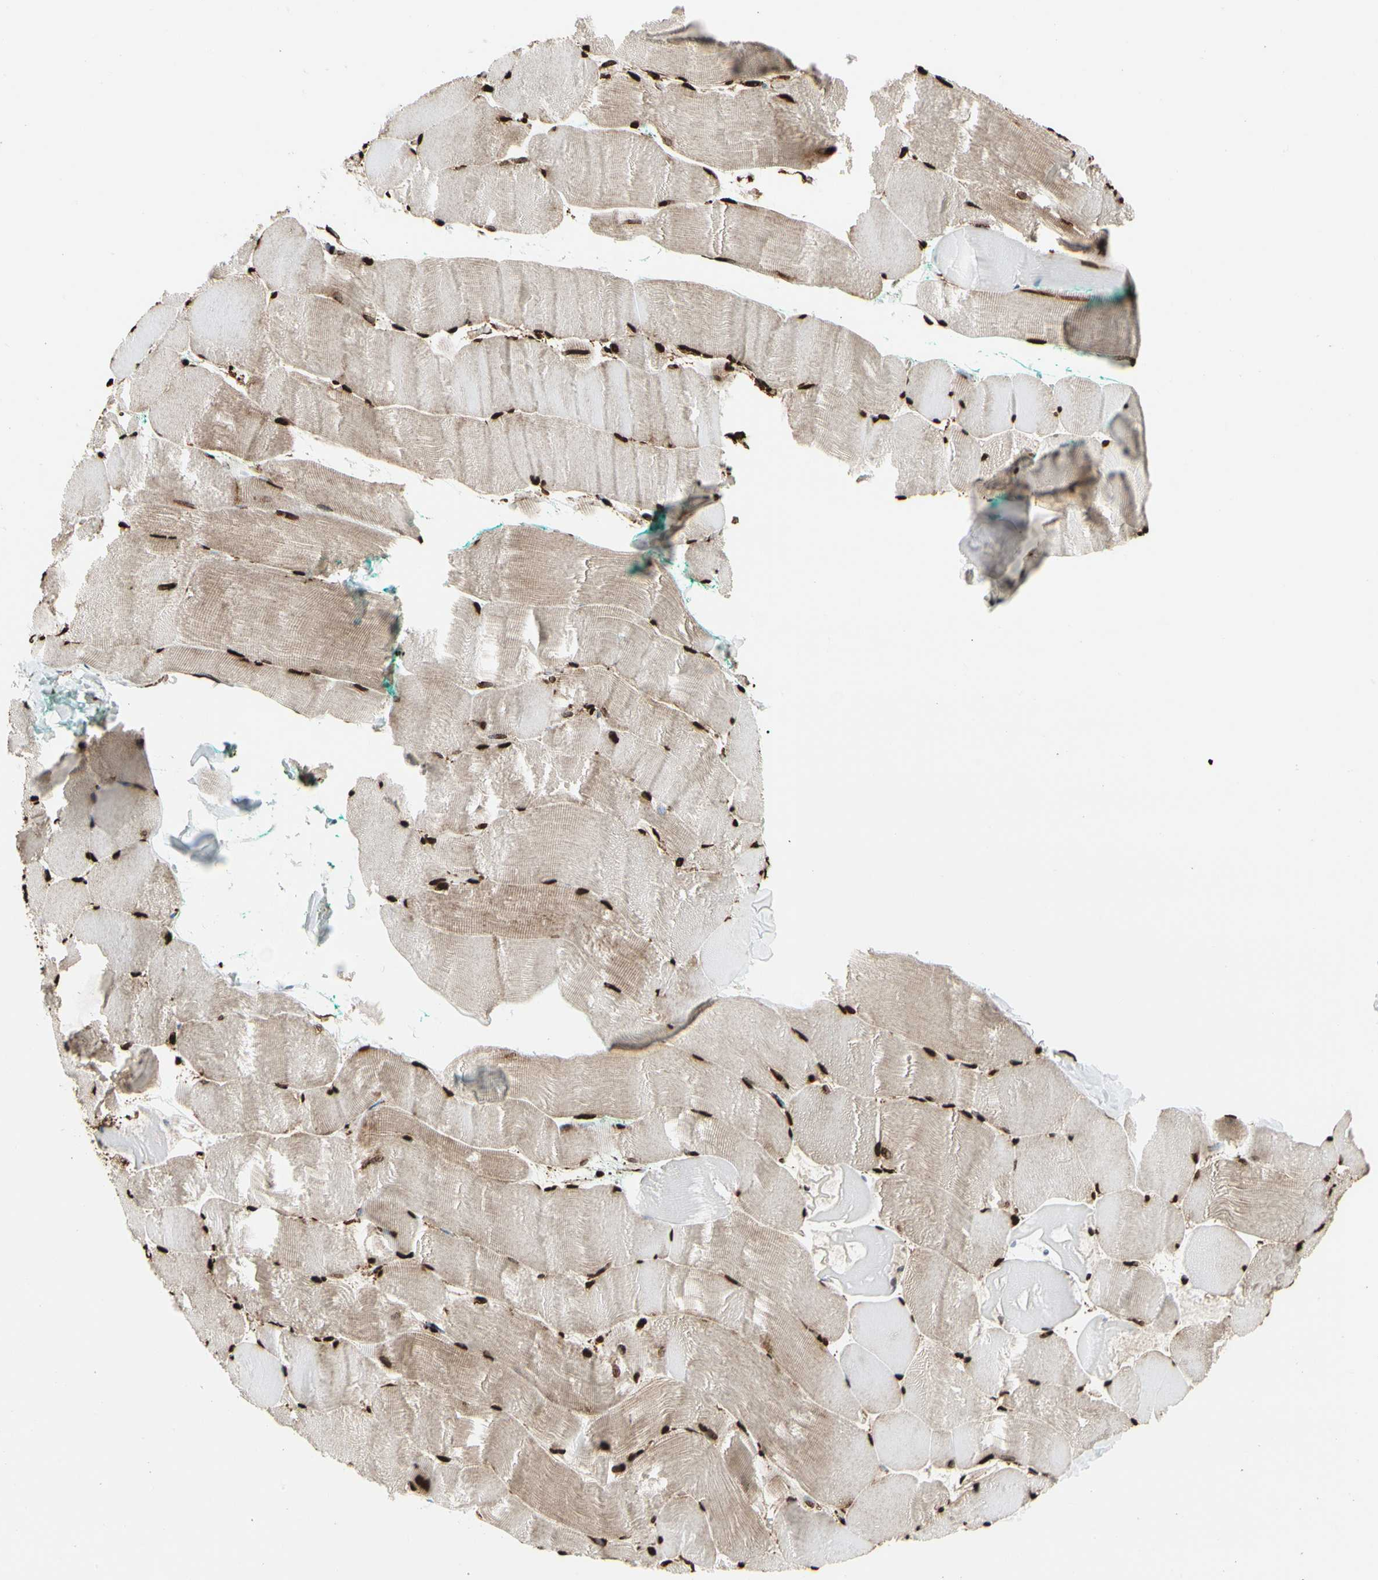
{"staining": {"intensity": "strong", "quantity": ">75%", "location": "cytoplasmic/membranous,nuclear"}, "tissue": "skeletal muscle", "cell_type": "Myocytes", "image_type": "normal", "snomed": [{"axis": "morphology", "description": "Normal tissue, NOS"}, {"axis": "morphology", "description": "Squamous cell carcinoma, NOS"}, {"axis": "topography", "description": "Skeletal muscle"}], "caption": "Immunohistochemistry staining of unremarkable skeletal muscle, which exhibits high levels of strong cytoplasmic/membranous,nuclear positivity in approximately >75% of myocytes indicating strong cytoplasmic/membranous,nuclear protein expression. The staining was performed using DAB (3,3'-diaminobenzidine) (brown) for protein detection and nuclei were counterstained in hematoxylin (blue).", "gene": "HNRNPK", "patient": {"sex": "male", "age": 51}}